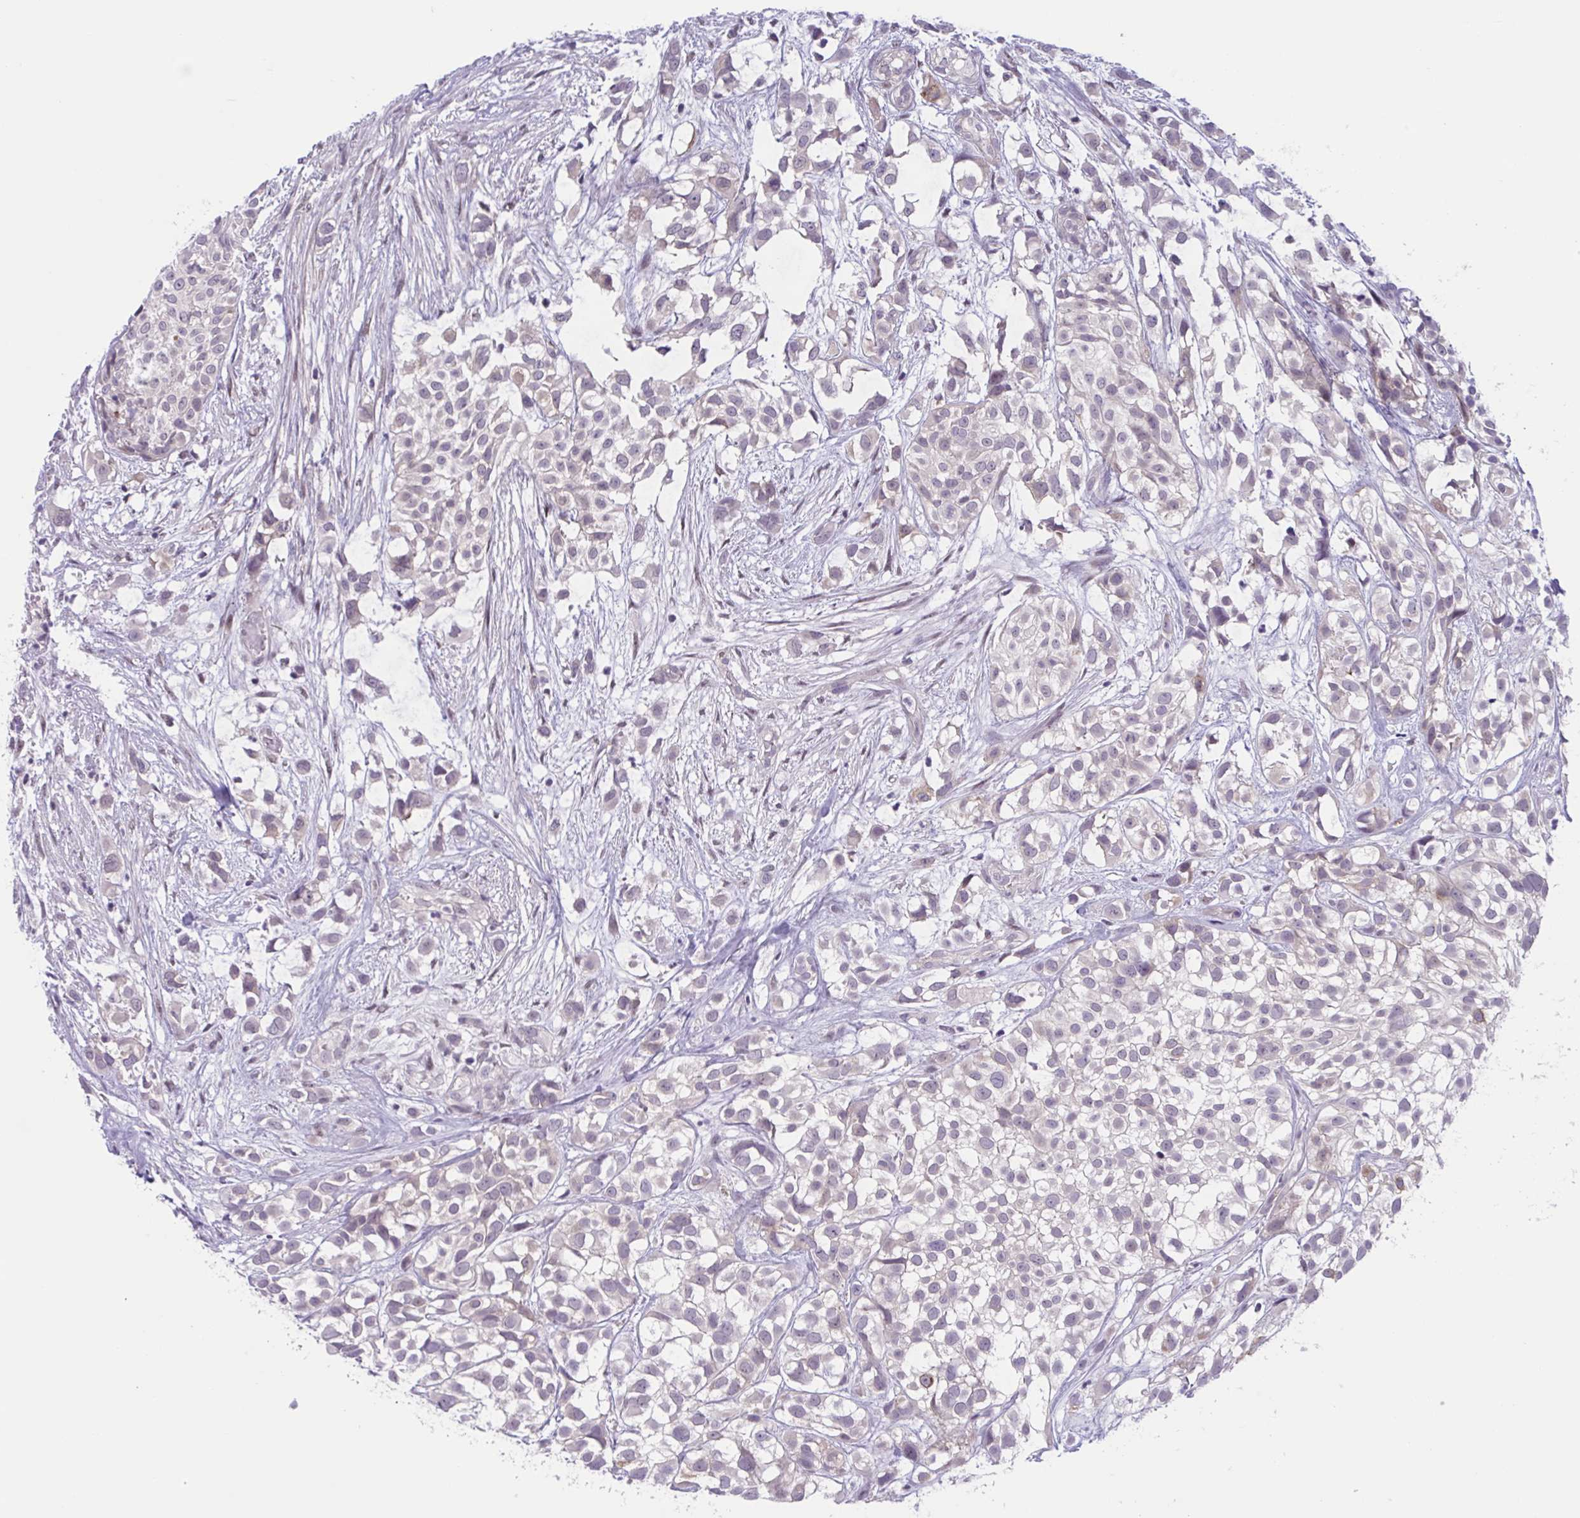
{"staining": {"intensity": "negative", "quantity": "none", "location": "none"}, "tissue": "urothelial cancer", "cell_type": "Tumor cells", "image_type": "cancer", "snomed": [{"axis": "morphology", "description": "Urothelial carcinoma, High grade"}, {"axis": "topography", "description": "Urinary bladder"}], "caption": "Urothelial carcinoma (high-grade) was stained to show a protein in brown. There is no significant staining in tumor cells.", "gene": "TTC7B", "patient": {"sex": "male", "age": 56}}